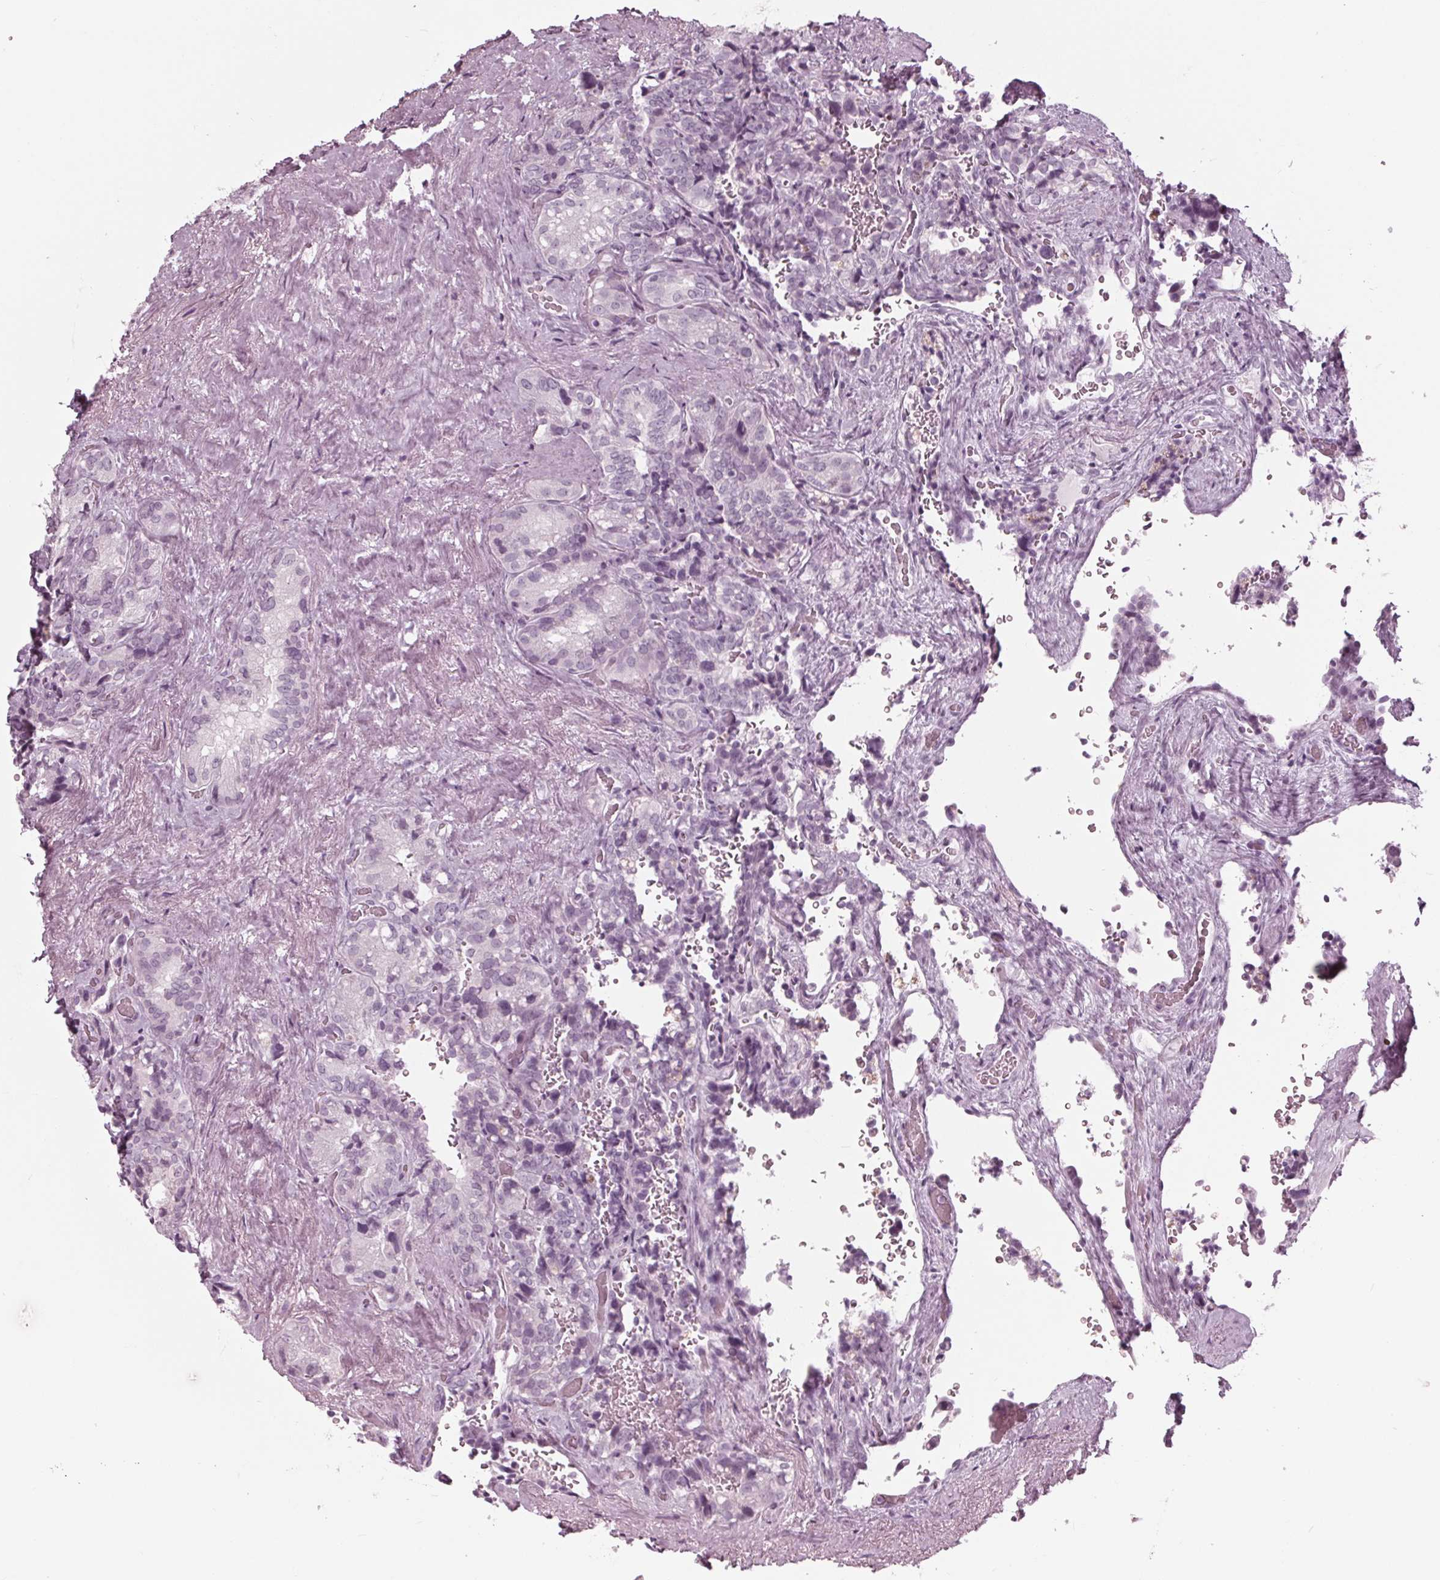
{"staining": {"intensity": "negative", "quantity": "none", "location": "none"}, "tissue": "seminal vesicle", "cell_type": "Glandular cells", "image_type": "normal", "snomed": [{"axis": "morphology", "description": "Normal tissue, NOS"}, {"axis": "topography", "description": "Seminal veicle"}], "caption": "Glandular cells show no significant protein expression in unremarkable seminal vesicle. The staining is performed using DAB (3,3'-diaminobenzidine) brown chromogen with nuclei counter-stained in using hematoxylin.", "gene": "KRT28", "patient": {"sex": "male", "age": 69}}